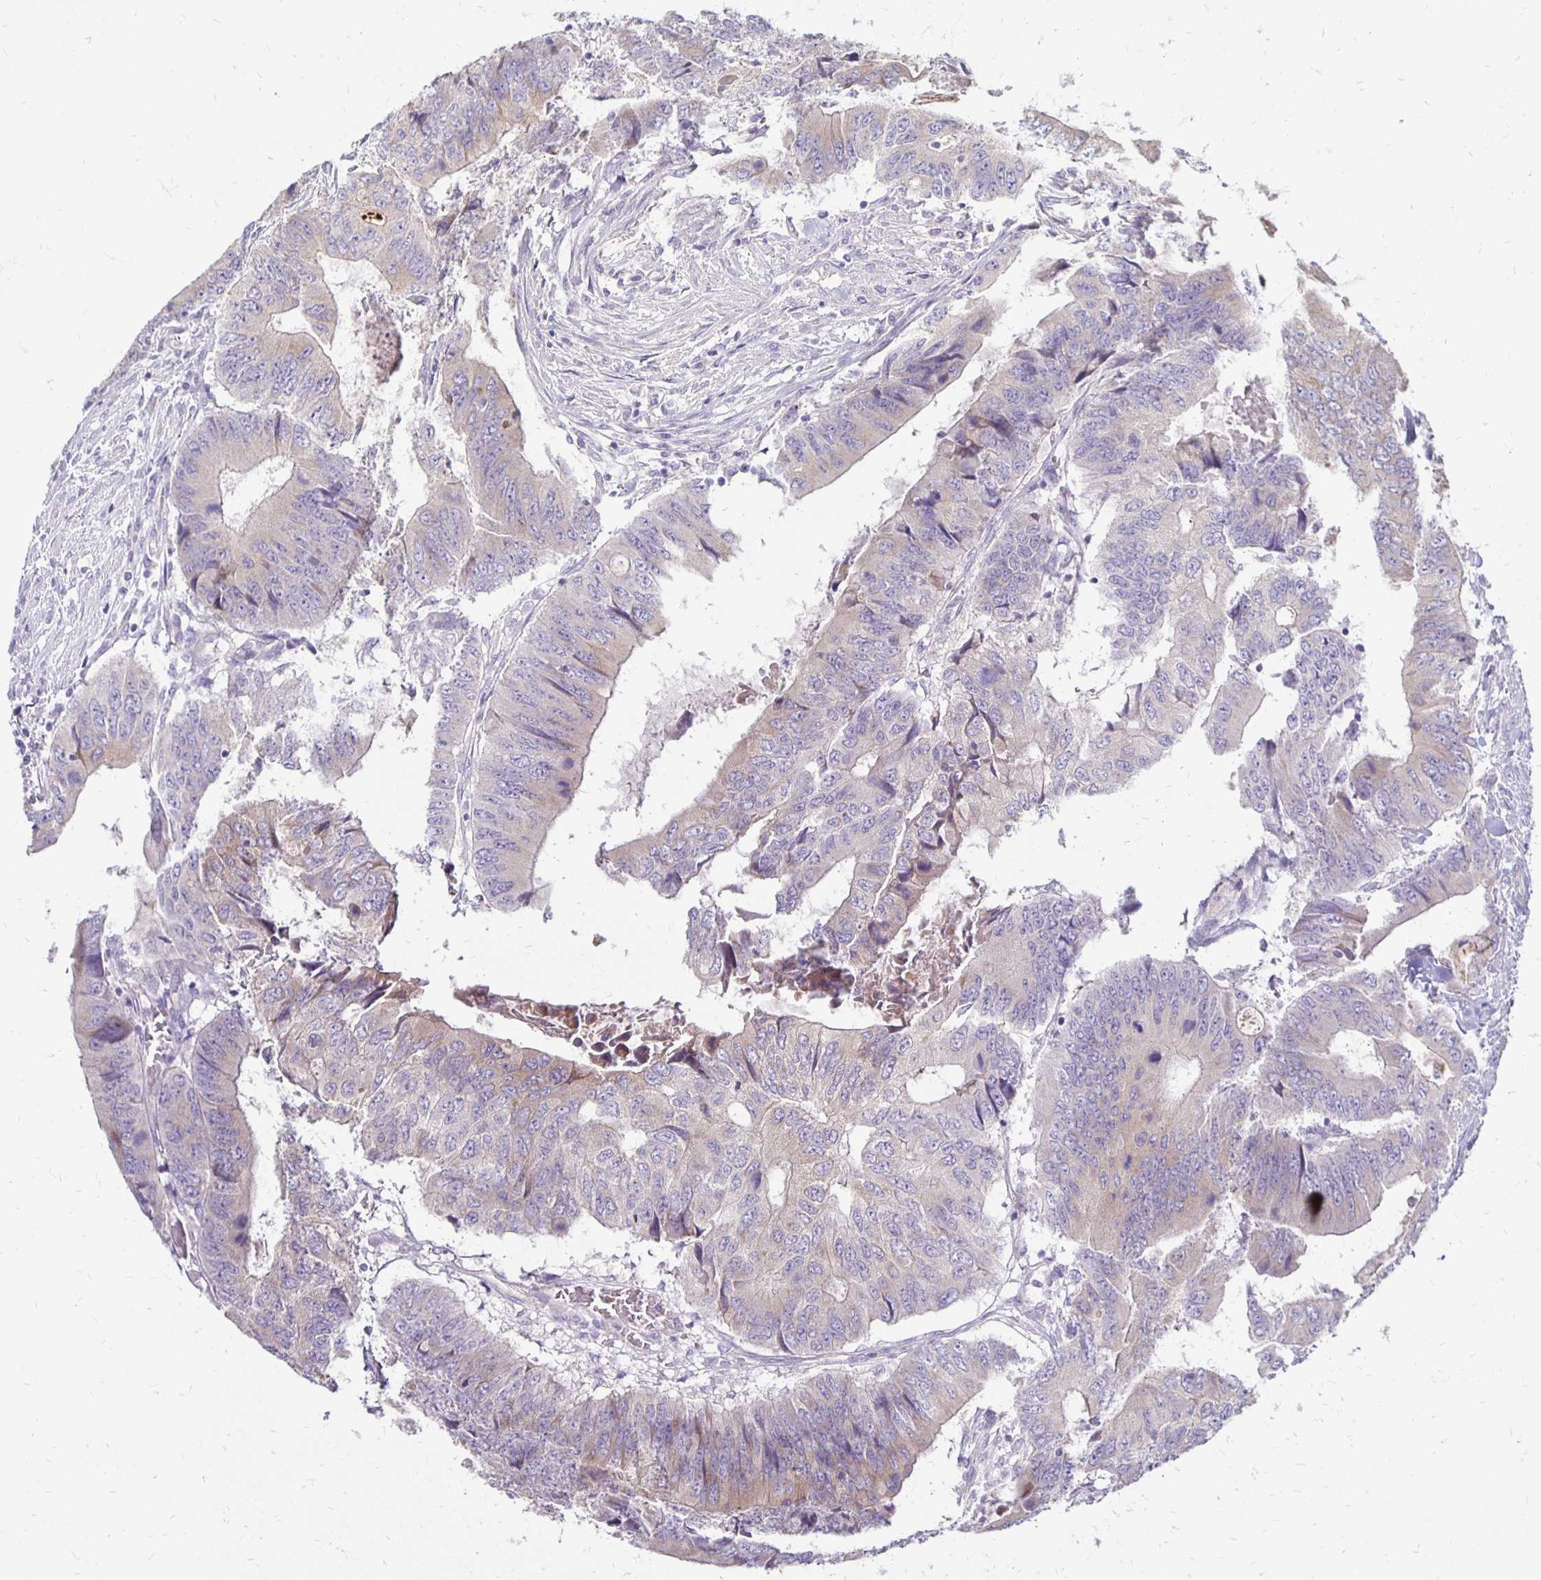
{"staining": {"intensity": "negative", "quantity": "none", "location": "none"}, "tissue": "colorectal cancer", "cell_type": "Tumor cells", "image_type": "cancer", "snomed": [{"axis": "morphology", "description": "Adenocarcinoma, NOS"}, {"axis": "topography", "description": "Colon"}], "caption": "A high-resolution micrograph shows immunohistochemistry (IHC) staining of colorectal cancer (adenocarcinoma), which exhibits no significant expression in tumor cells. (DAB (3,3'-diaminobenzidine) IHC with hematoxylin counter stain).", "gene": "KATNBL1", "patient": {"sex": "male", "age": 53}}